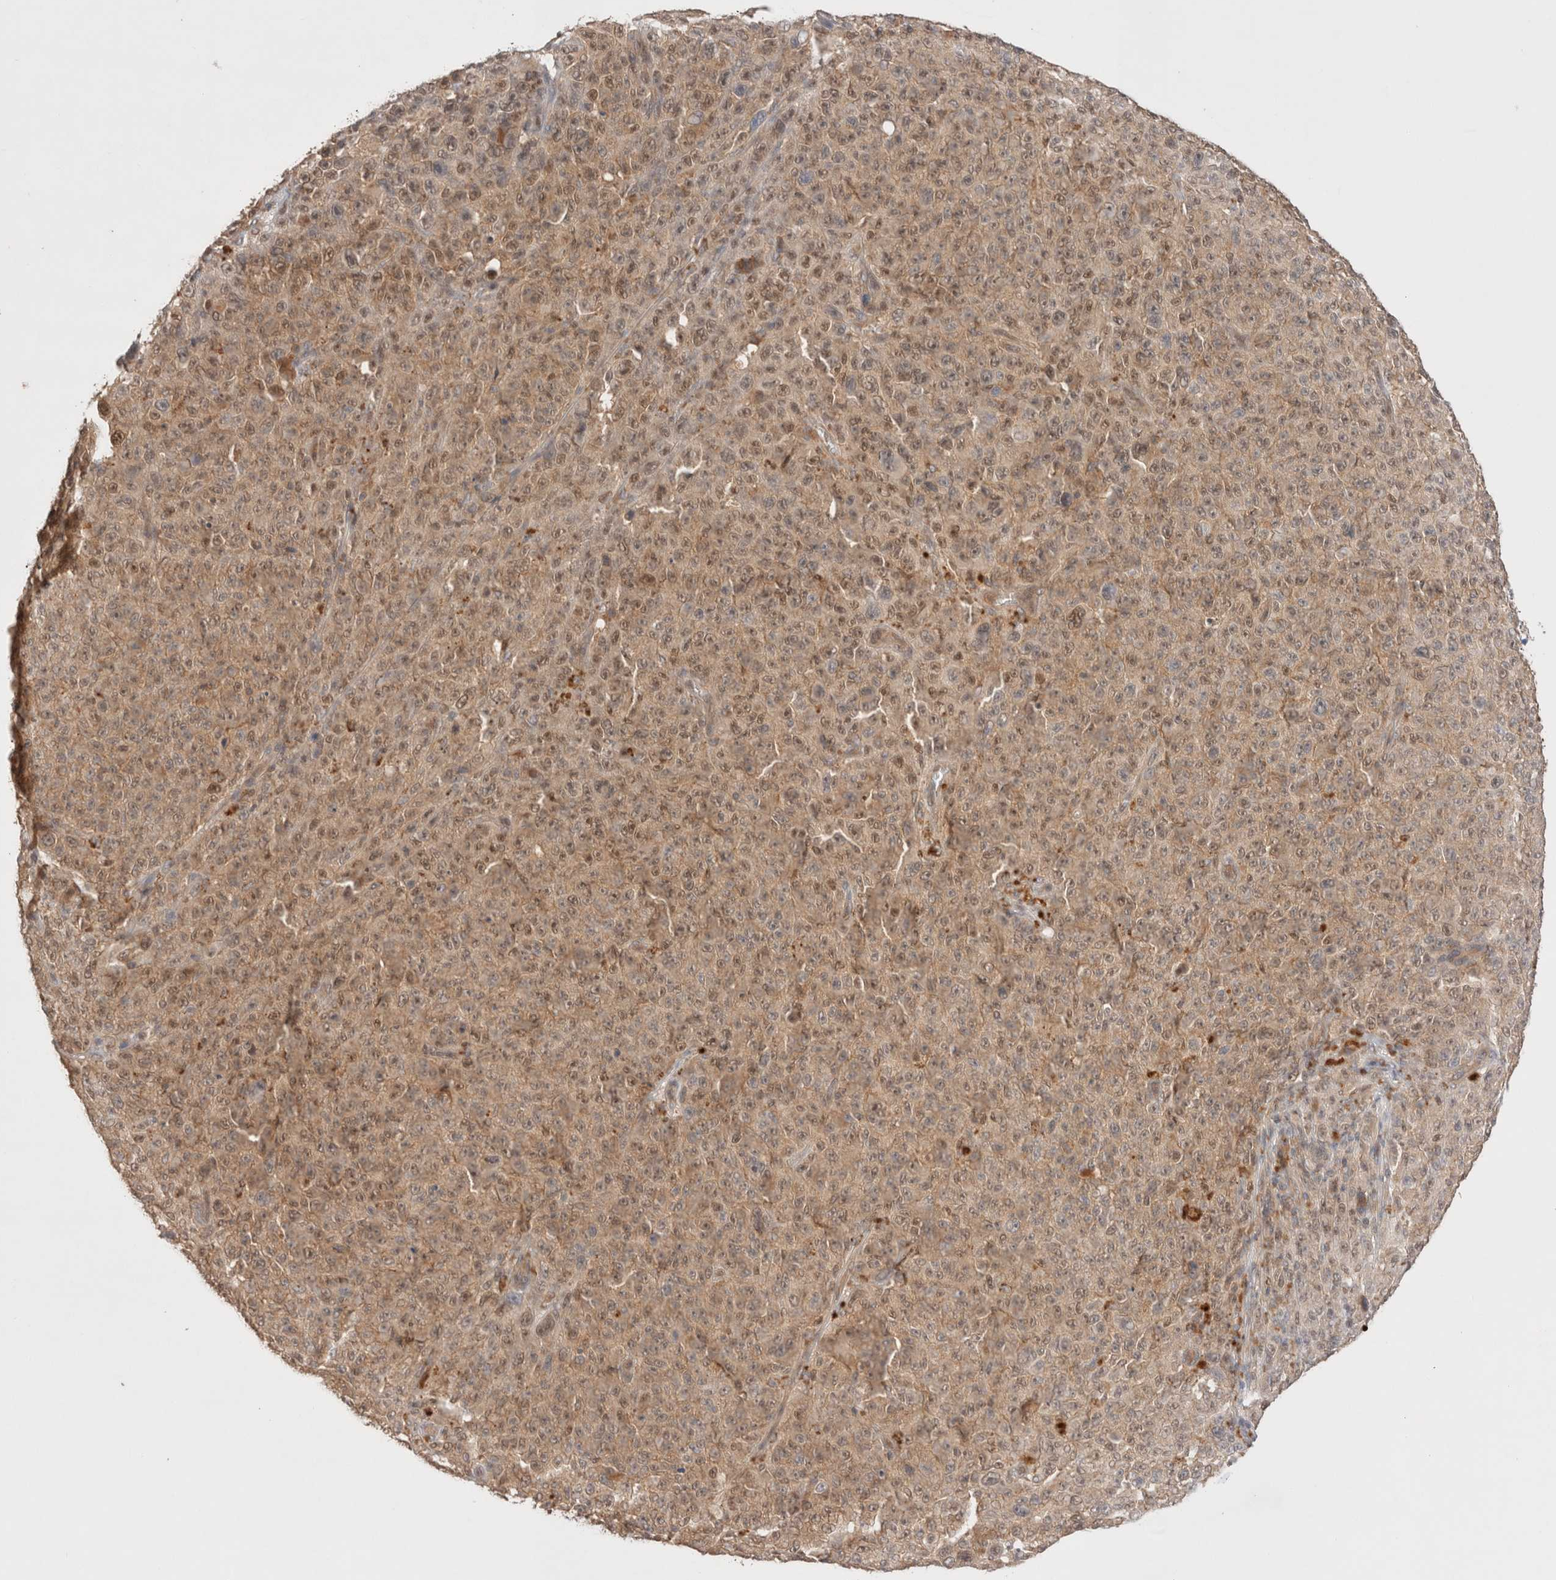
{"staining": {"intensity": "weak", "quantity": ">75%", "location": "cytoplasmic/membranous,nuclear"}, "tissue": "melanoma", "cell_type": "Tumor cells", "image_type": "cancer", "snomed": [{"axis": "morphology", "description": "Malignant melanoma, NOS"}, {"axis": "topography", "description": "Skin"}], "caption": "DAB immunohistochemical staining of melanoma reveals weak cytoplasmic/membranous and nuclear protein expression in about >75% of tumor cells.", "gene": "CARNMT1", "patient": {"sex": "female", "age": 82}}